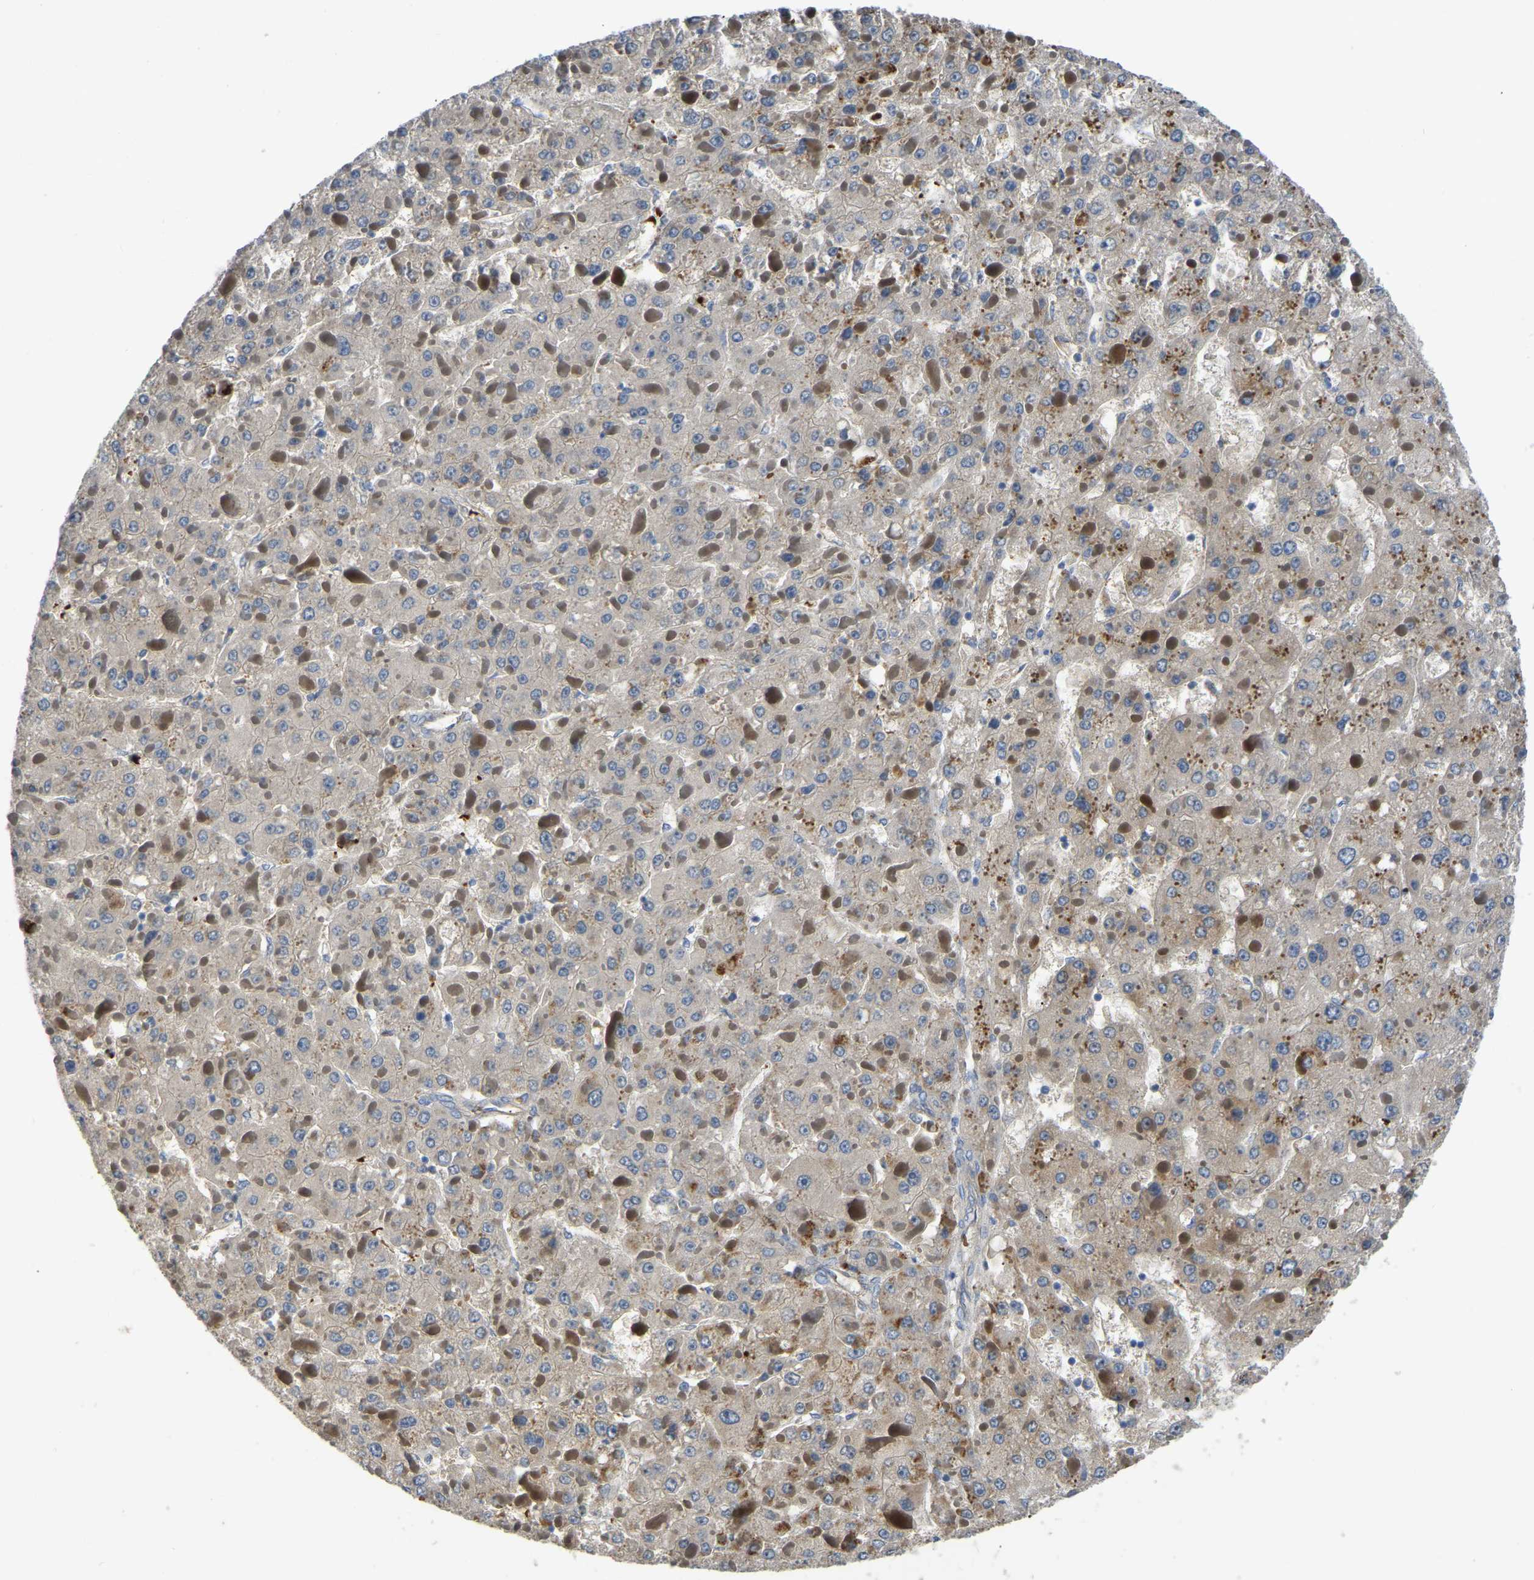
{"staining": {"intensity": "weak", "quantity": ">75%", "location": "cytoplasmic/membranous"}, "tissue": "liver cancer", "cell_type": "Tumor cells", "image_type": "cancer", "snomed": [{"axis": "morphology", "description": "Carcinoma, Hepatocellular, NOS"}, {"axis": "topography", "description": "Liver"}], "caption": "Liver hepatocellular carcinoma tissue exhibits weak cytoplasmic/membranous positivity in about >75% of tumor cells, visualized by immunohistochemistry.", "gene": "HIGD2B", "patient": {"sex": "female", "age": 73}}